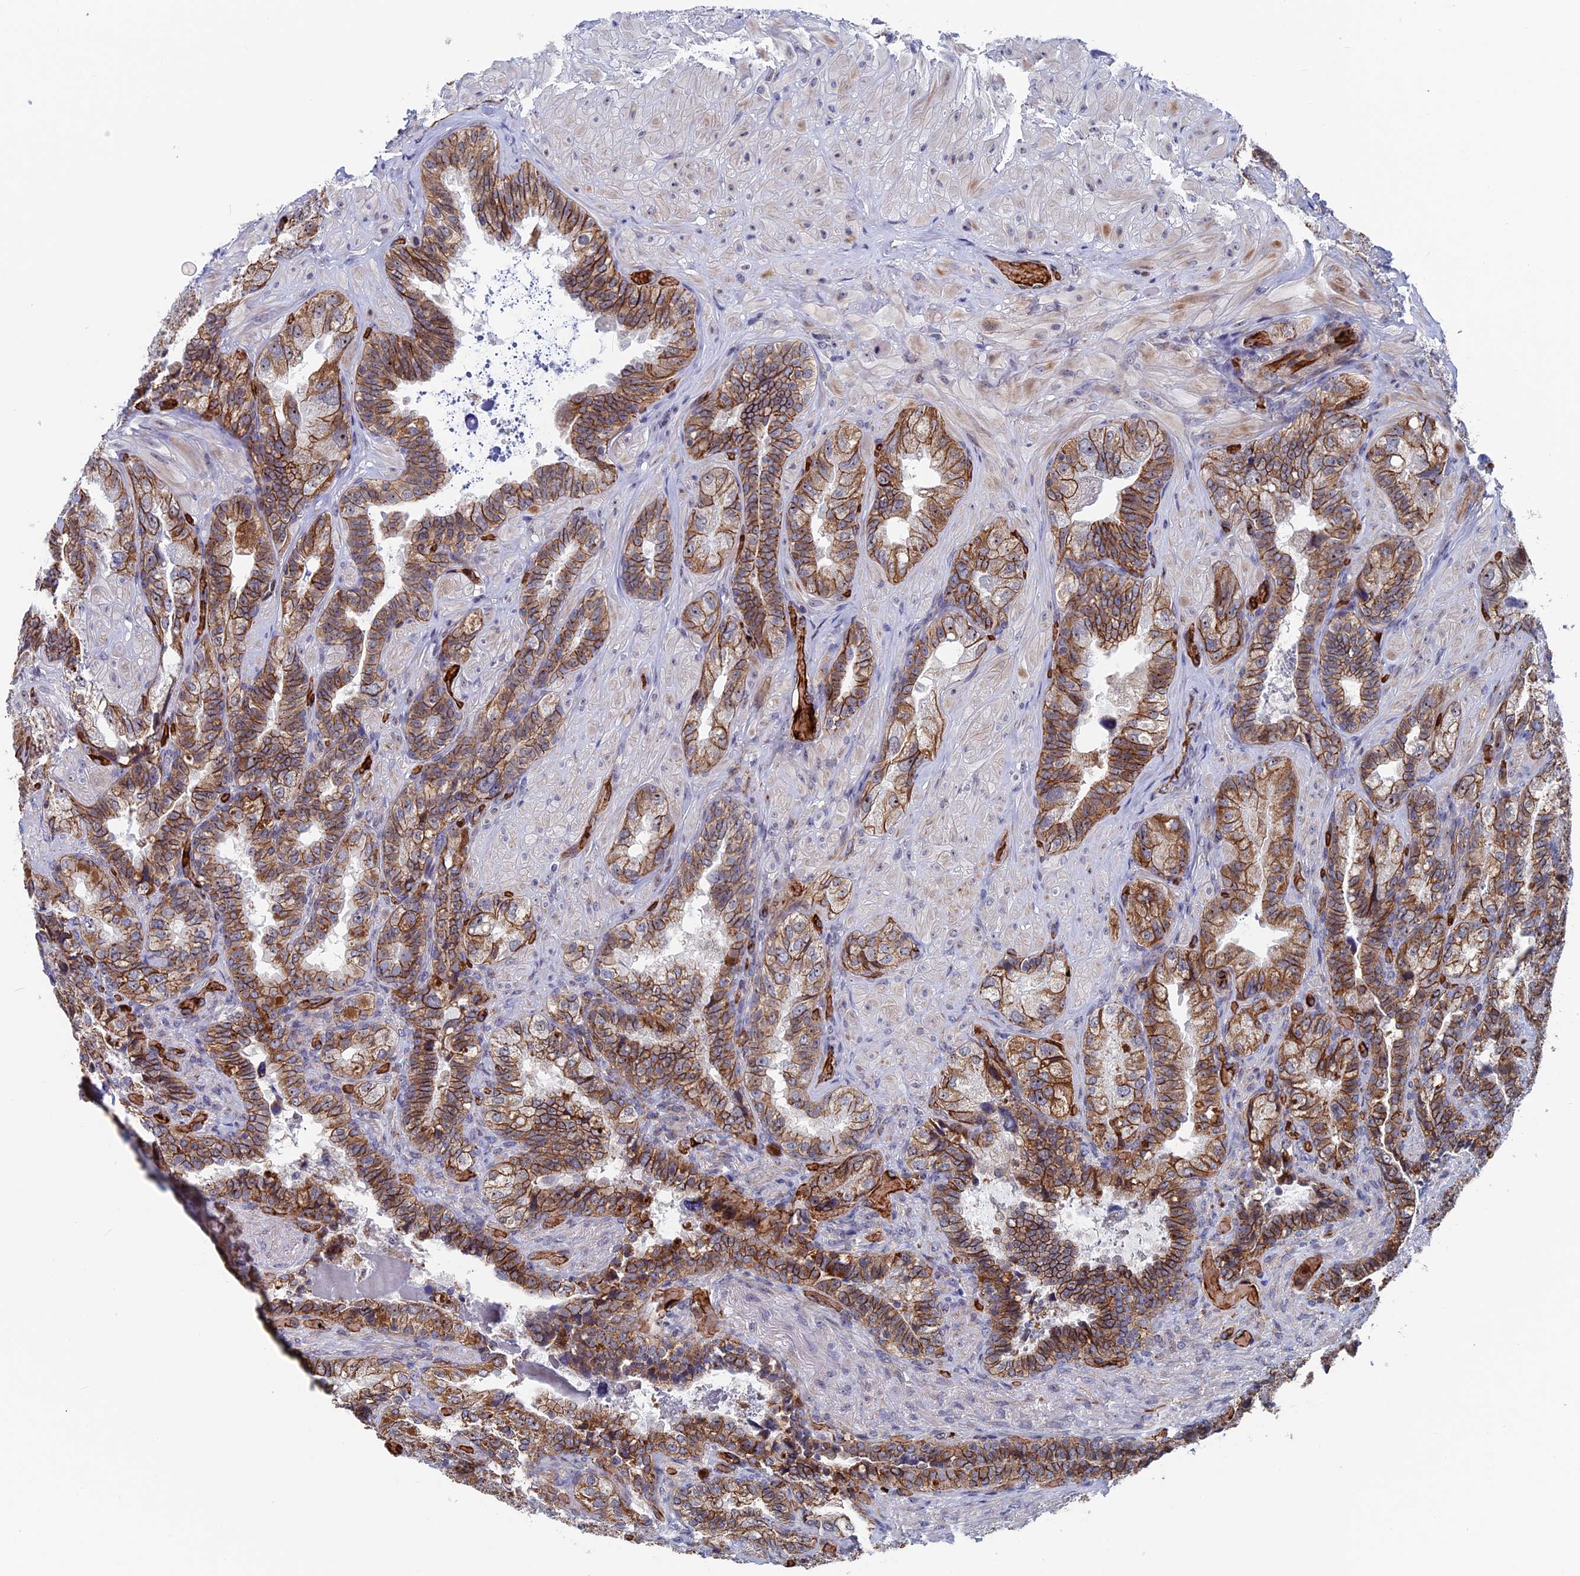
{"staining": {"intensity": "strong", "quantity": ">75%", "location": "cytoplasmic/membranous"}, "tissue": "seminal vesicle", "cell_type": "Glandular cells", "image_type": "normal", "snomed": [{"axis": "morphology", "description": "Normal tissue, NOS"}, {"axis": "topography", "description": "Prostate and seminal vesicle, NOS"}, {"axis": "topography", "description": "Prostate"}, {"axis": "topography", "description": "Seminal veicle"}], "caption": "The photomicrograph demonstrates a brown stain indicating the presence of a protein in the cytoplasmic/membranous of glandular cells in seminal vesicle. The staining was performed using DAB to visualize the protein expression in brown, while the nuclei were stained in blue with hematoxylin (Magnification: 20x).", "gene": "EXOSC9", "patient": {"sex": "male", "age": 67}}